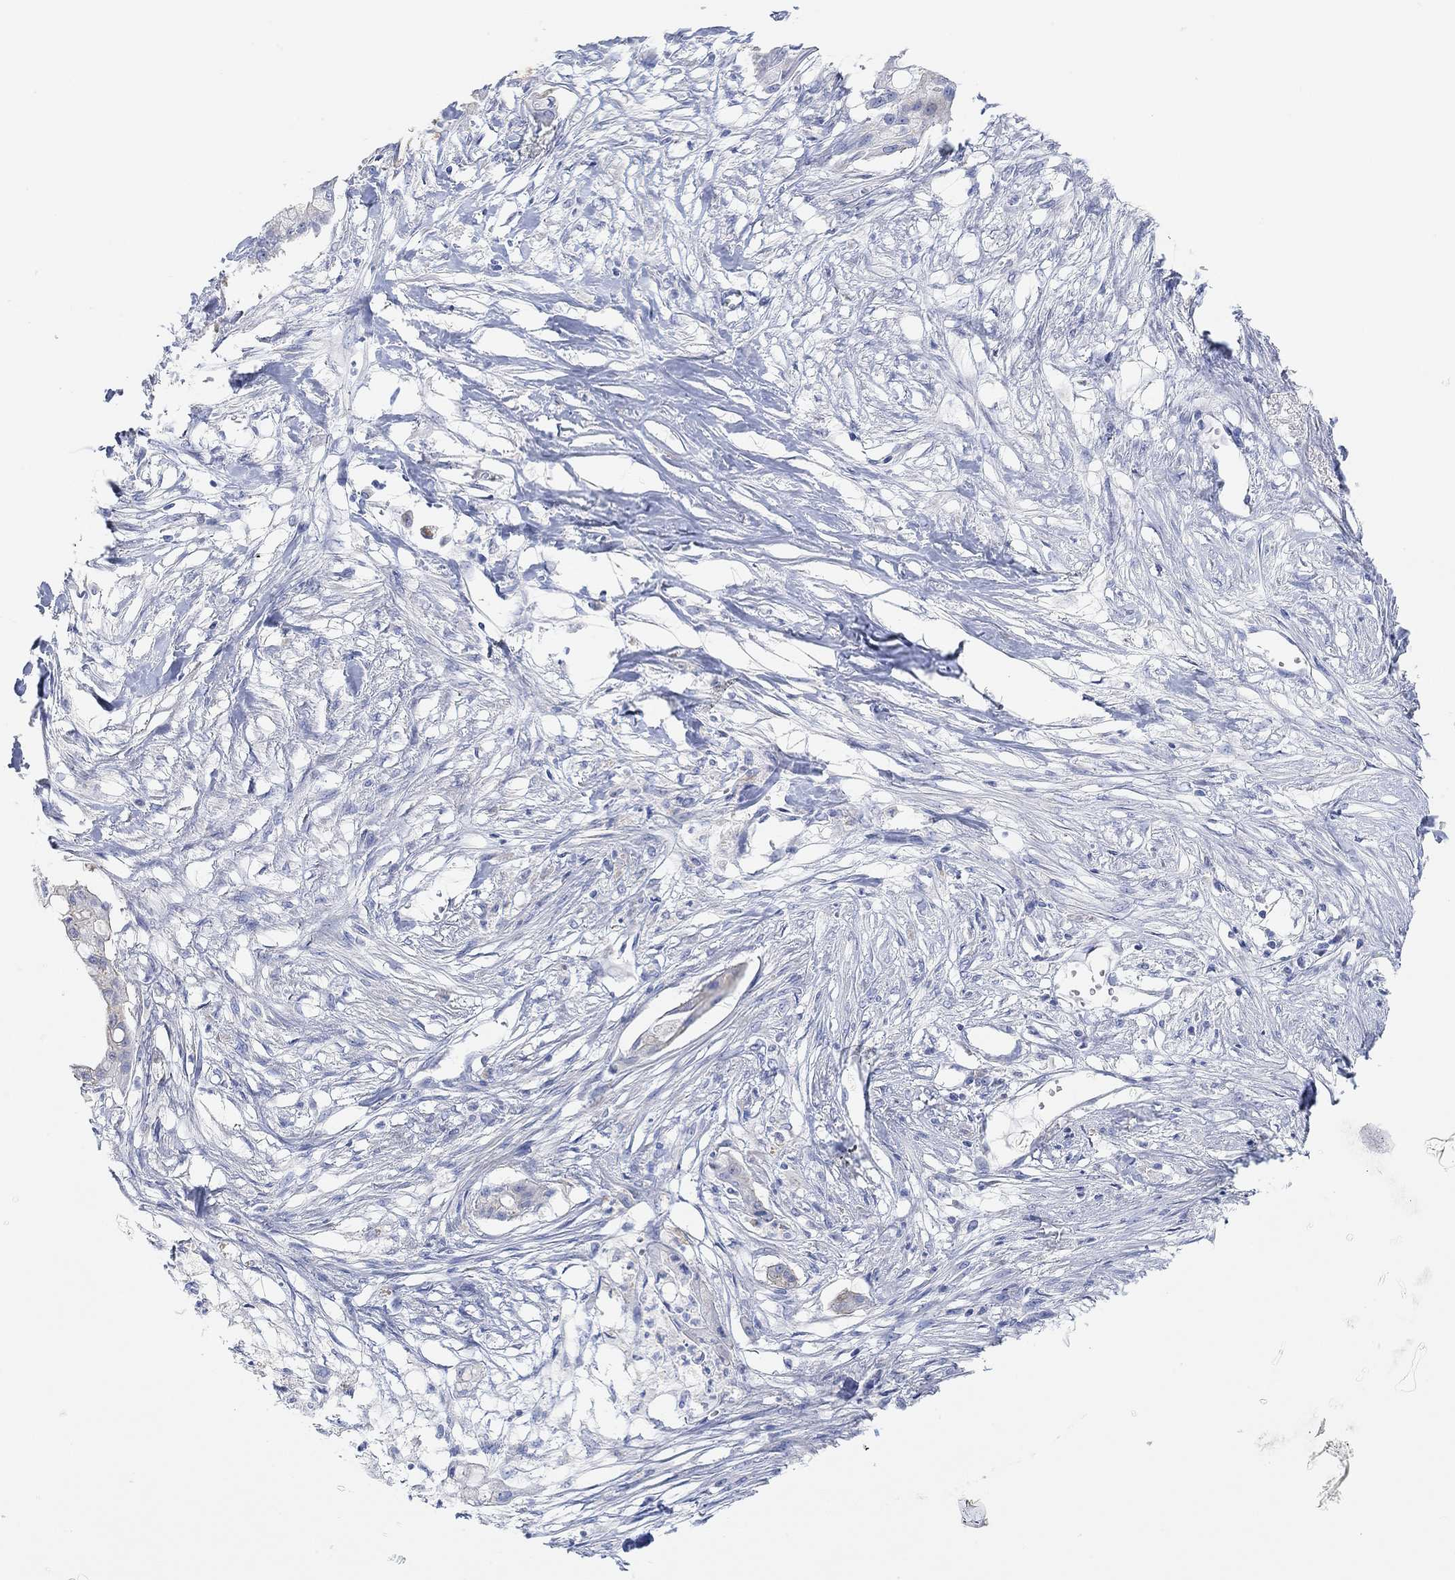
{"staining": {"intensity": "weak", "quantity": "<25%", "location": "cytoplasmic/membranous"}, "tissue": "pancreatic cancer", "cell_type": "Tumor cells", "image_type": "cancer", "snomed": [{"axis": "morphology", "description": "Normal tissue, NOS"}, {"axis": "morphology", "description": "Adenocarcinoma, NOS"}, {"axis": "topography", "description": "Pancreas"}], "caption": "A photomicrograph of pancreatic adenocarcinoma stained for a protein exhibits no brown staining in tumor cells.", "gene": "RGS1", "patient": {"sex": "female", "age": 58}}